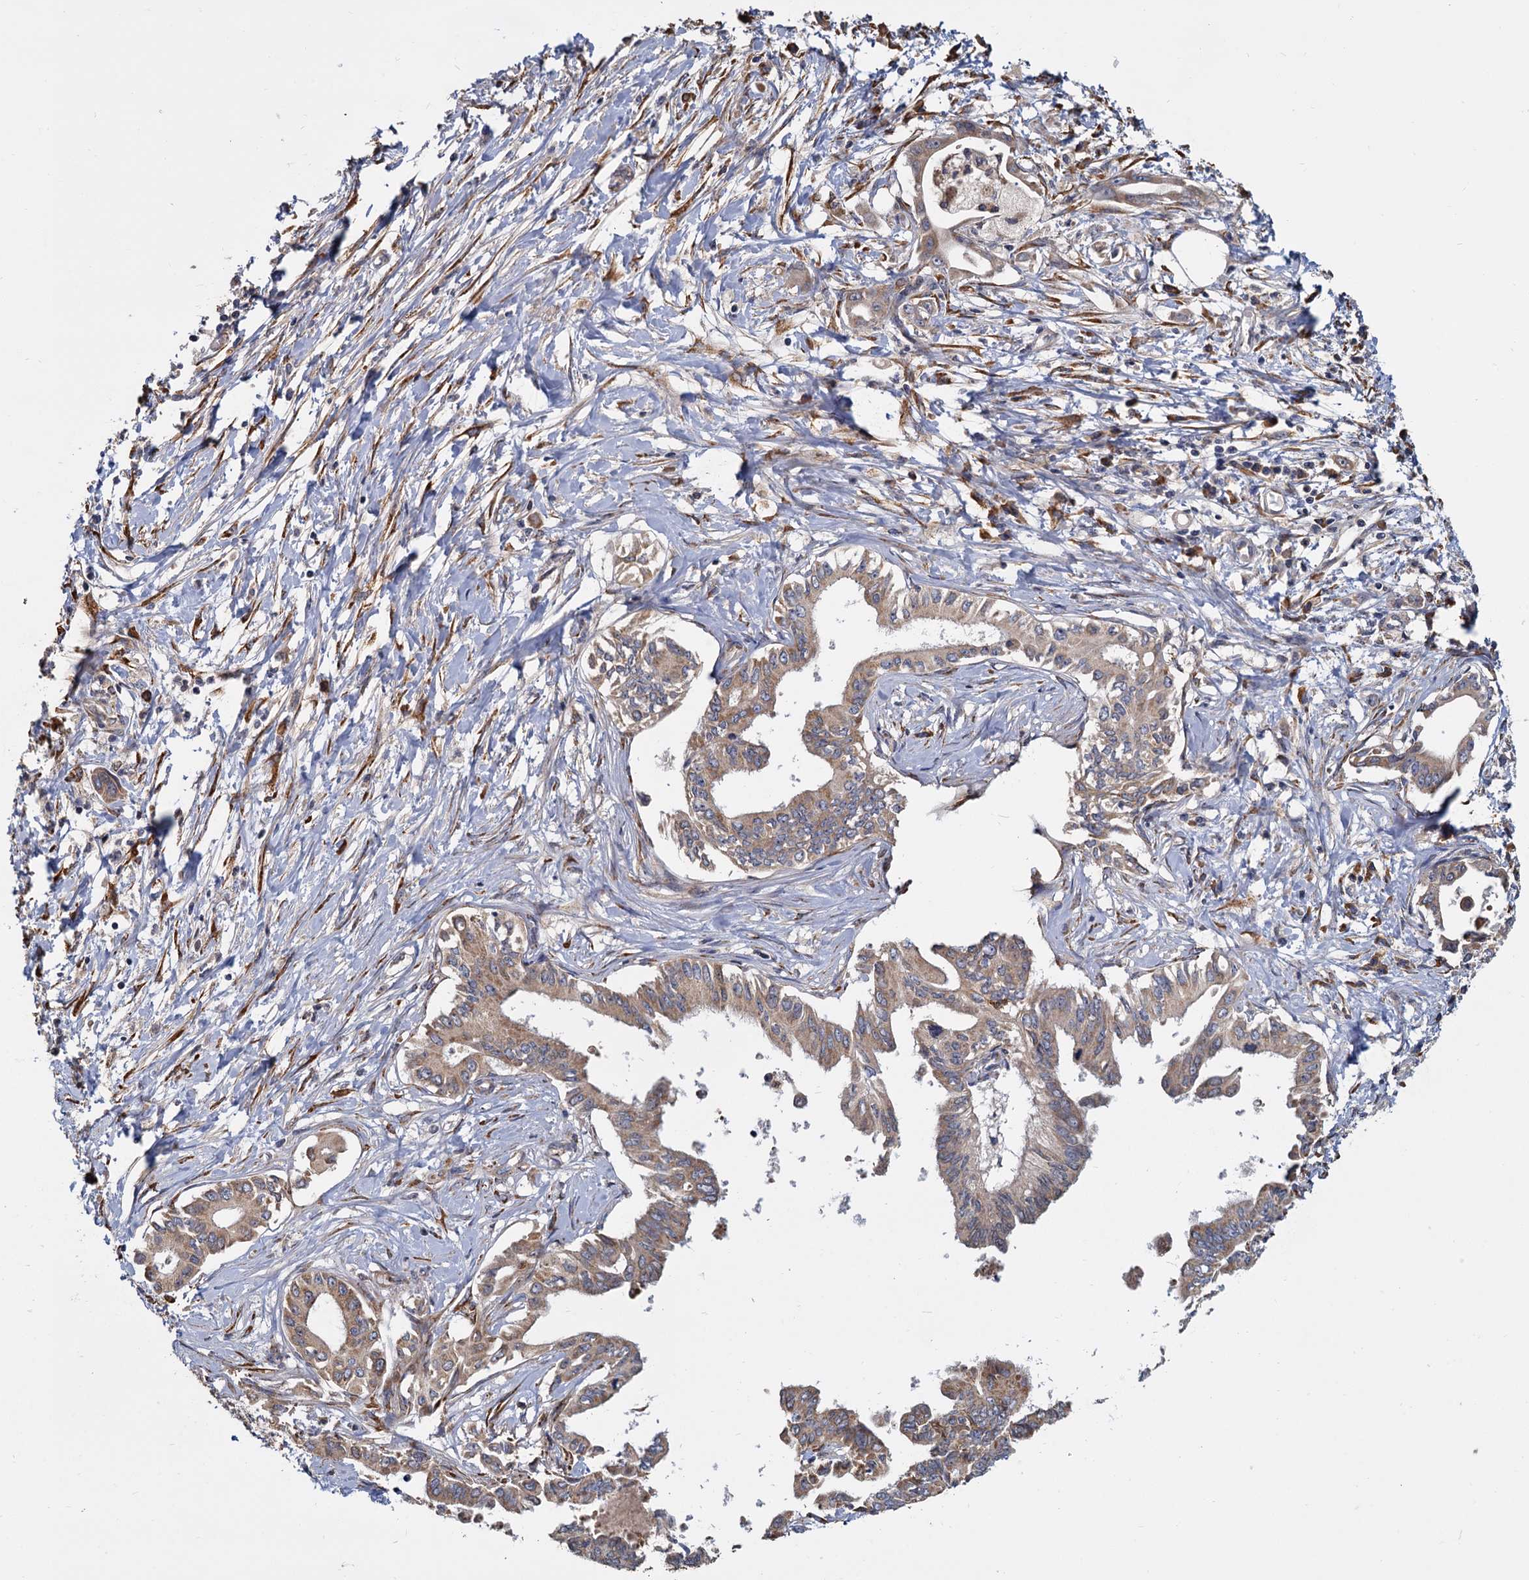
{"staining": {"intensity": "moderate", "quantity": ">75%", "location": "cytoplasmic/membranous"}, "tissue": "pancreatic cancer", "cell_type": "Tumor cells", "image_type": "cancer", "snomed": [{"axis": "morphology", "description": "Adenocarcinoma, NOS"}, {"axis": "topography", "description": "Pancreas"}], "caption": "Pancreatic adenocarcinoma stained for a protein (brown) exhibits moderate cytoplasmic/membranous positive positivity in about >75% of tumor cells.", "gene": "LRRC51", "patient": {"sex": "female", "age": 77}}